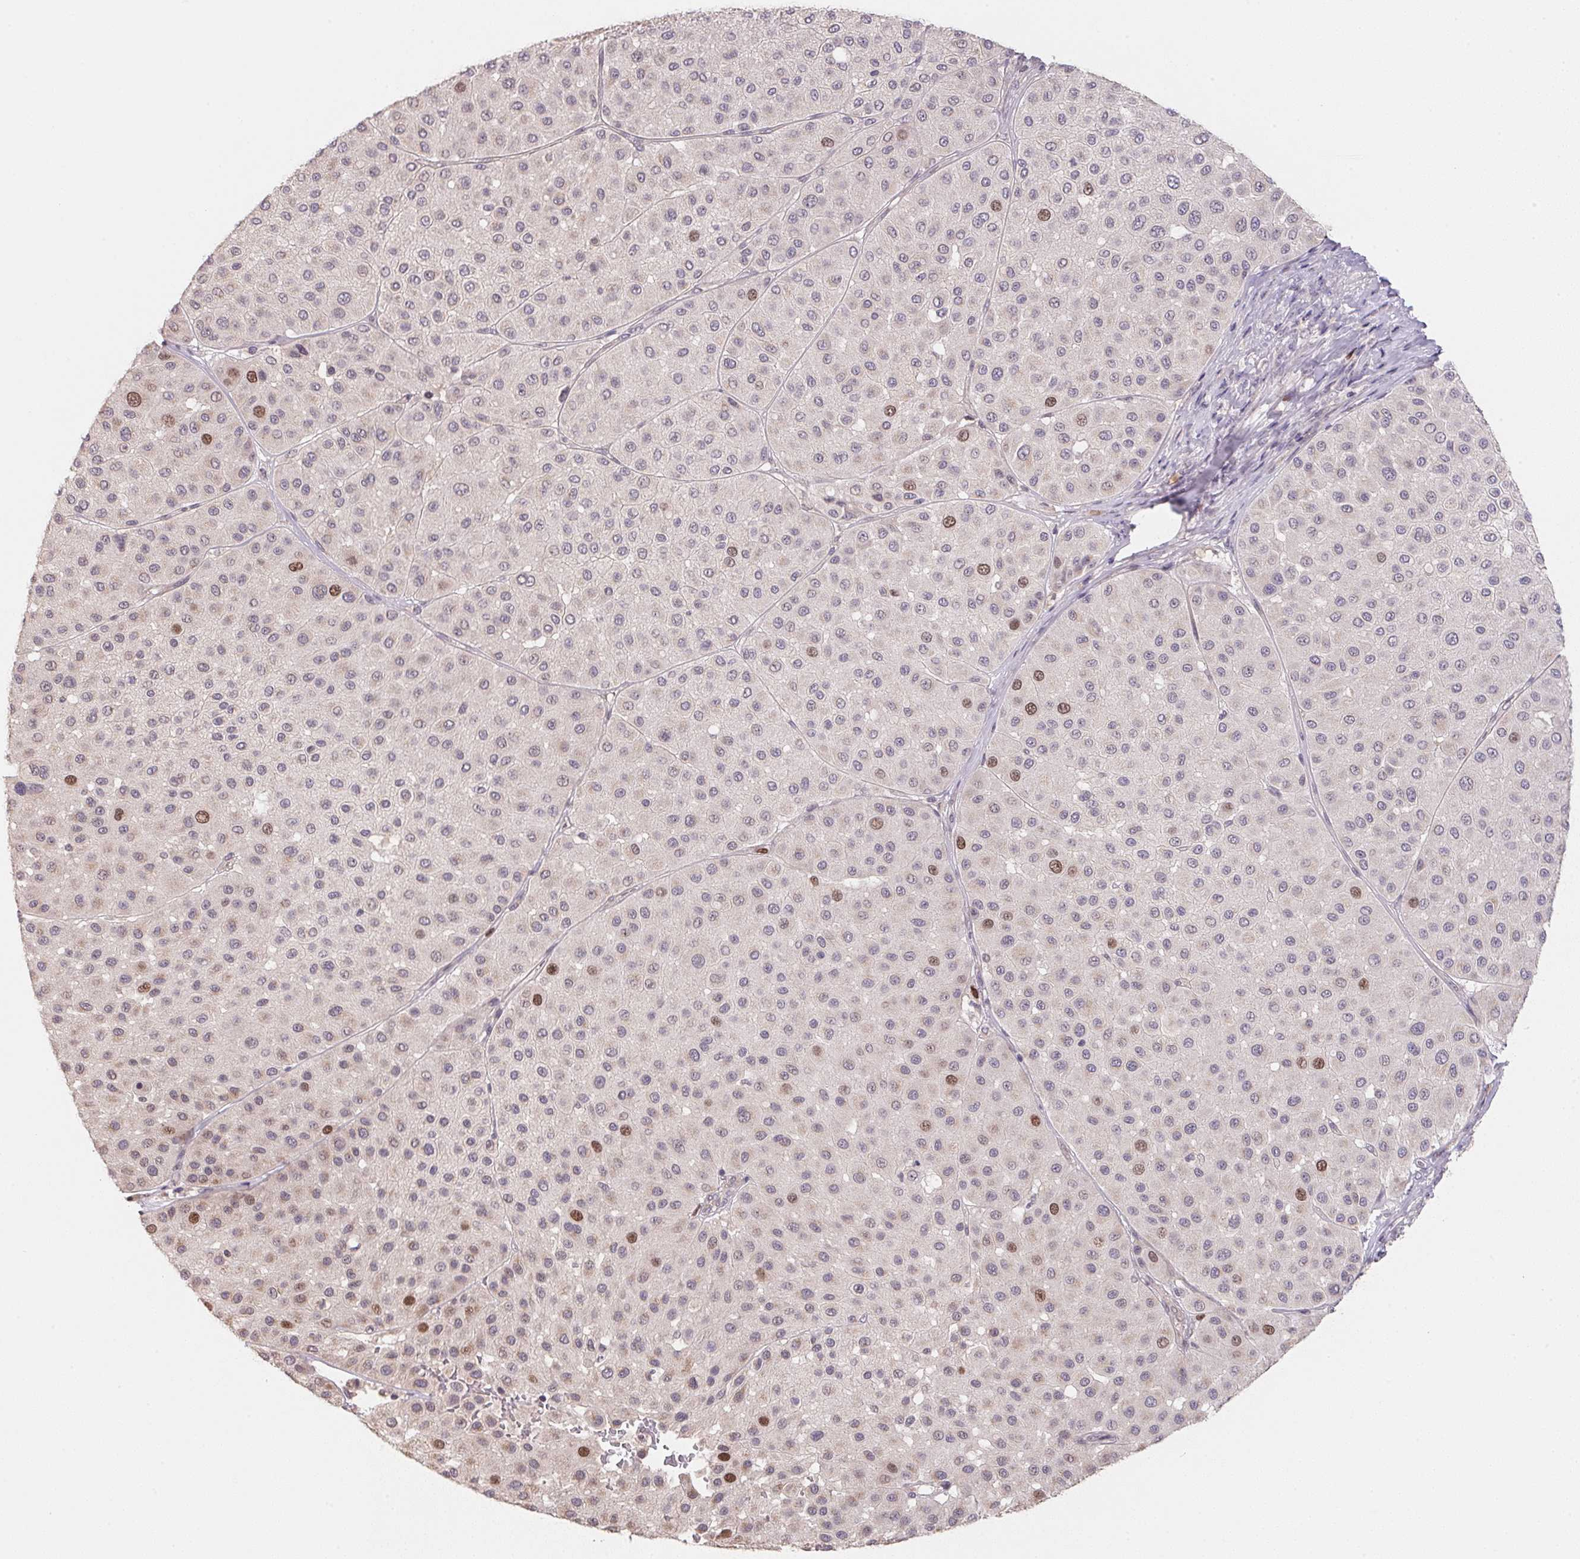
{"staining": {"intensity": "moderate", "quantity": "<25%", "location": "nuclear"}, "tissue": "melanoma", "cell_type": "Tumor cells", "image_type": "cancer", "snomed": [{"axis": "morphology", "description": "Malignant melanoma, Metastatic site"}, {"axis": "topography", "description": "Smooth muscle"}], "caption": "This image exhibits melanoma stained with immunohistochemistry to label a protein in brown. The nuclear of tumor cells show moderate positivity for the protein. Nuclei are counter-stained blue.", "gene": "KIFC1", "patient": {"sex": "male", "age": 41}}